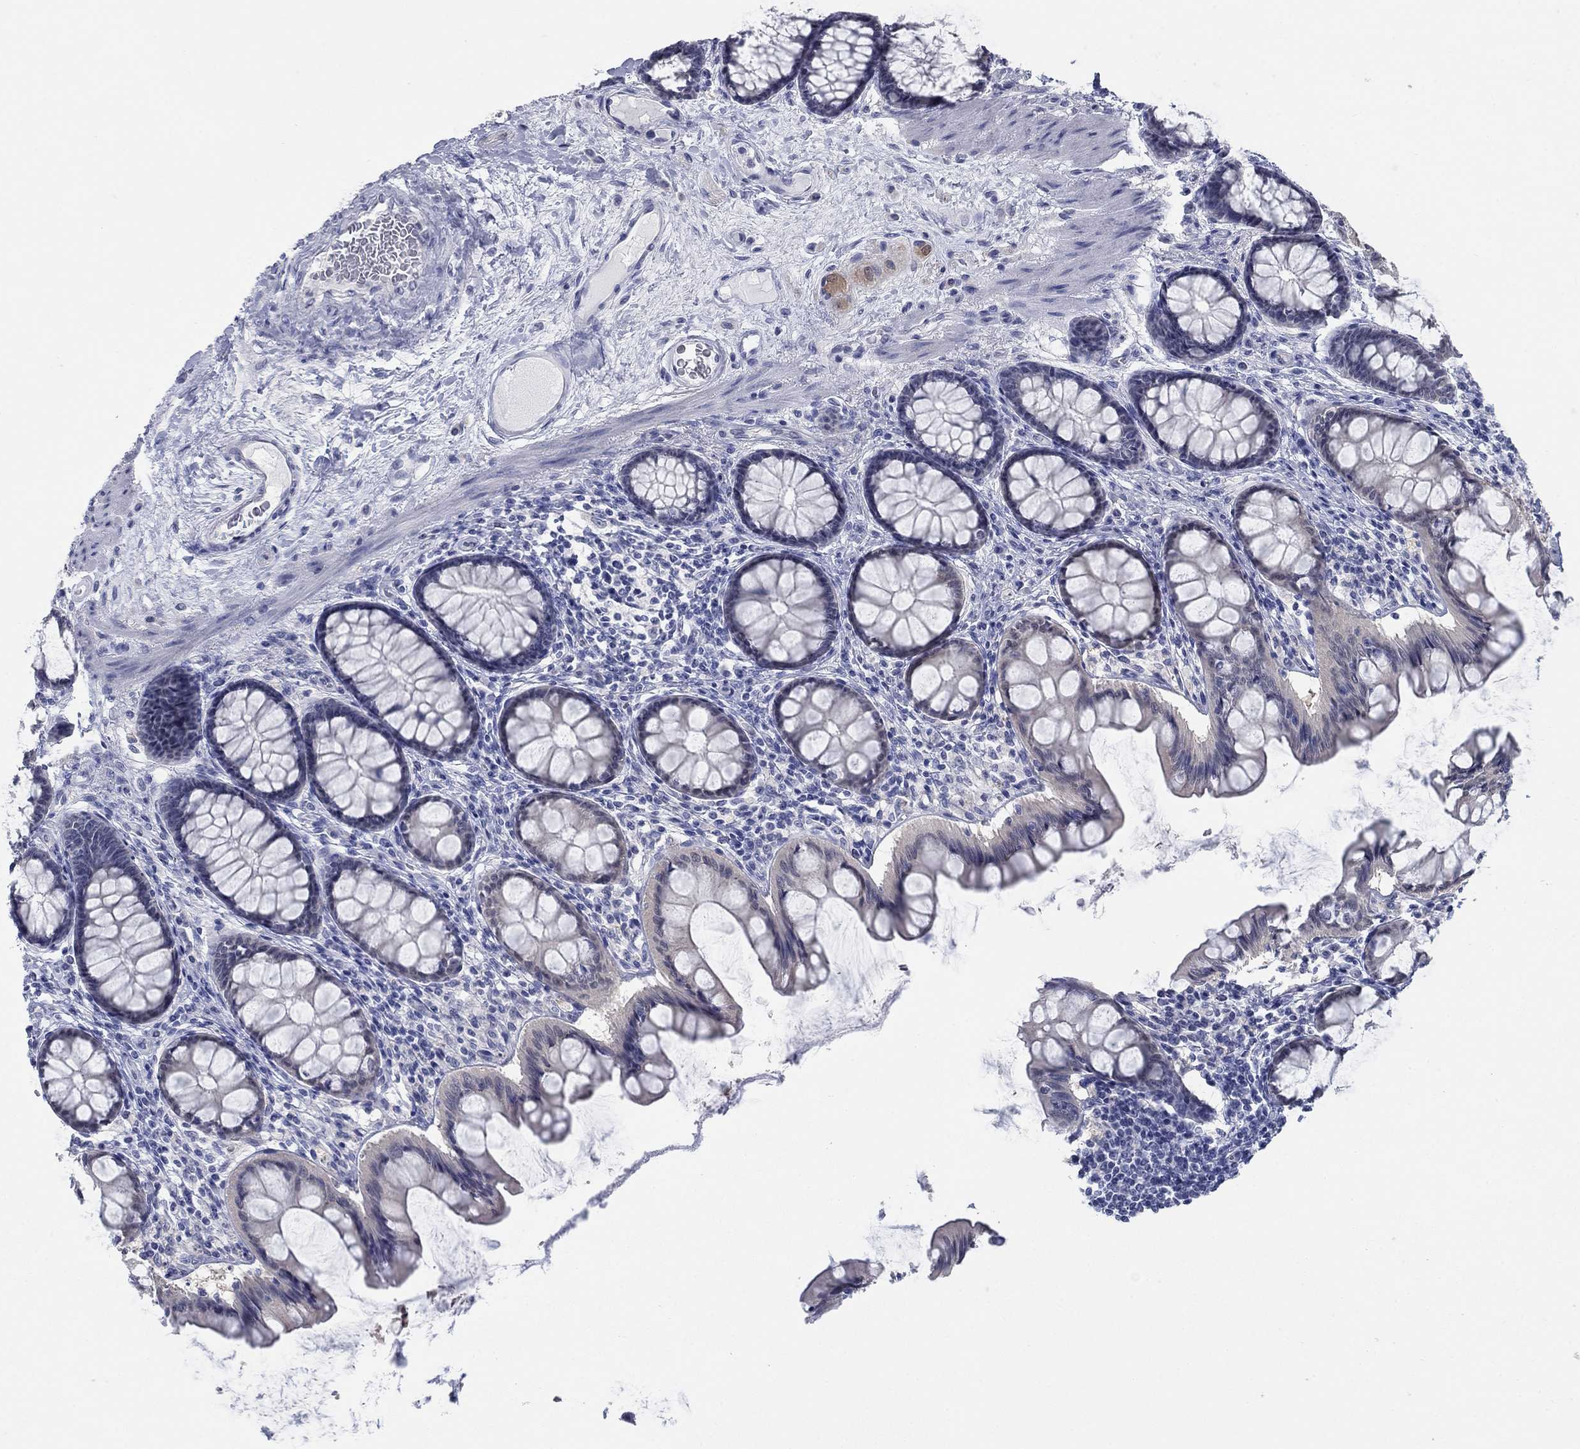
{"staining": {"intensity": "negative", "quantity": "none", "location": "none"}, "tissue": "colon", "cell_type": "Endothelial cells", "image_type": "normal", "snomed": [{"axis": "morphology", "description": "Normal tissue, NOS"}, {"axis": "topography", "description": "Colon"}], "caption": "Immunohistochemistry image of unremarkable human colon stained for a protein (brown), which reveals no staining in endothelial cells.", "gene": "ATP6V1G2", "patient": {"sex": "female", "age": 65}}